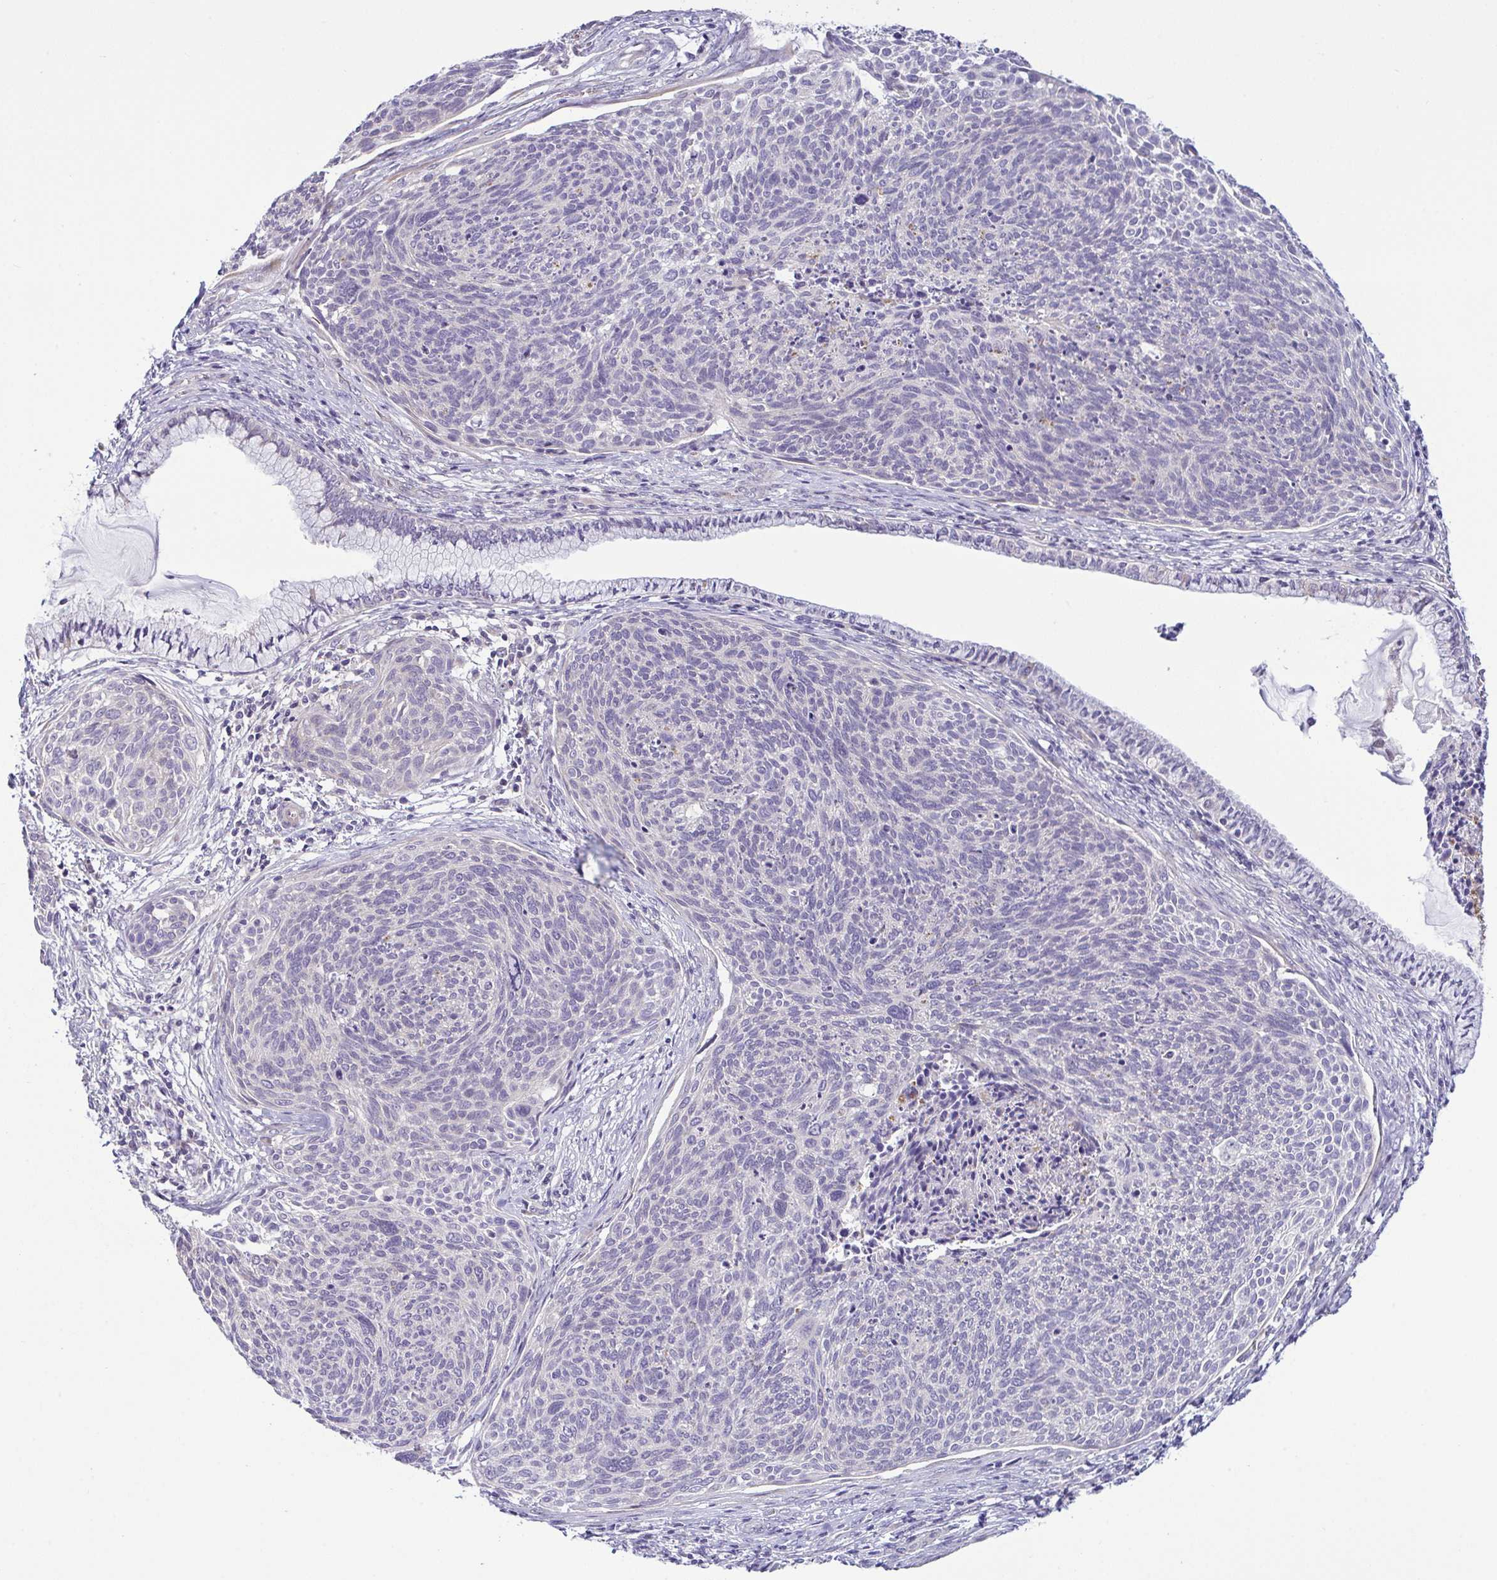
{"staining": {"intensity": "negative", "quantity": "none", "location": "none"}, "tissue": "cervical cancer", "cell_type": "Tumor cells", "image_type": "cancer", "snomed": [{"axis": "morphology", "description": "Squamous cell carcinoma, NOS"}, {"axis": "topography", "description": "Cervix"}], "caption": "Immunohistochemistry histopathology image of human cervical squamous cell carcinoma stained for a protein (brown), which reveals no positivity in tumor cells.", "gene": "SYNPO2L", "patient": {"sex": "female", "age": 49}}